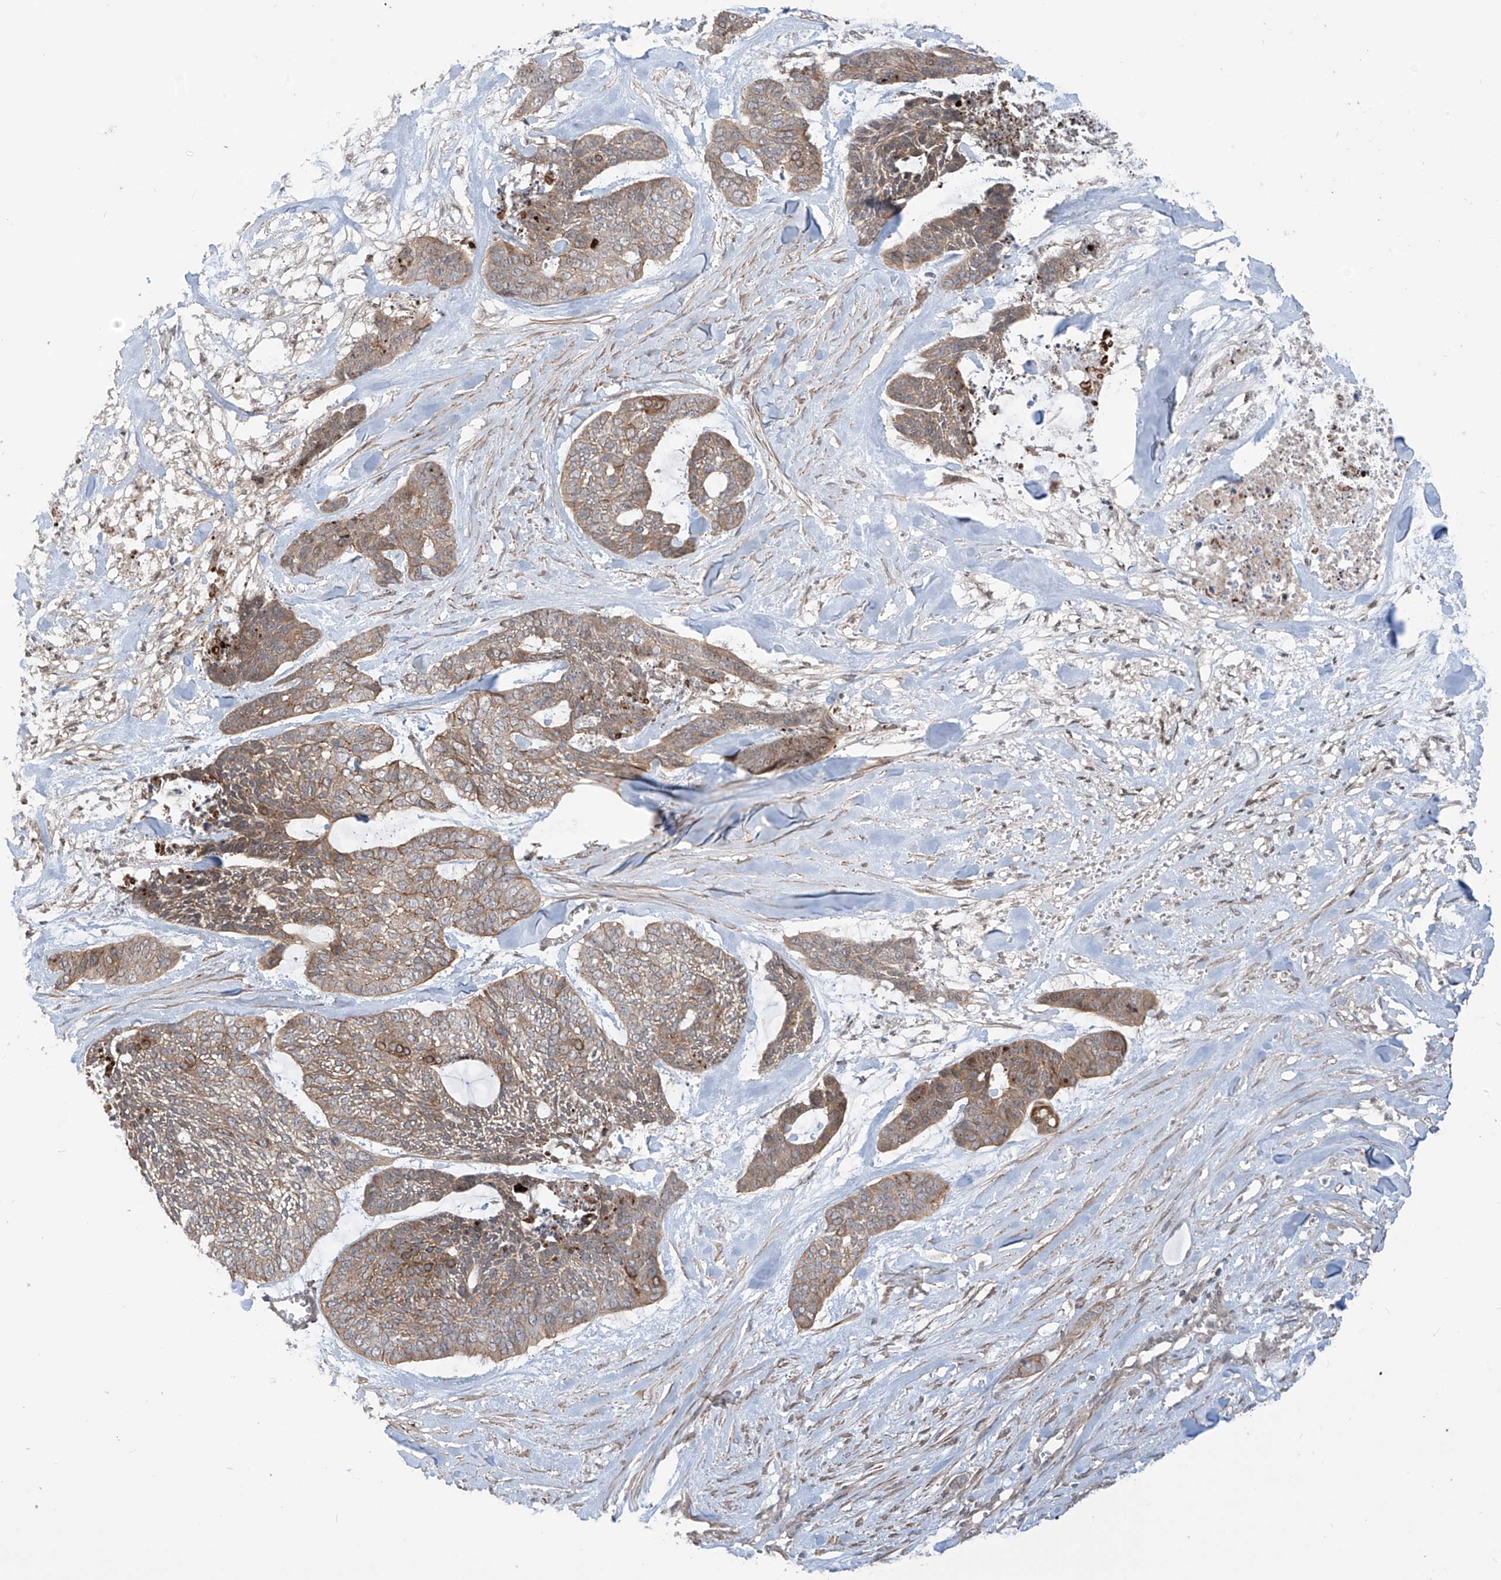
{"staining": {"intensity": "weak", "quantity": ">75%", "location": "cytoplasmic/membranous"}, "tissue": "skin cancer", "cell_type": "Tumor cells", "image_type": "cancer", "snomed": [{"axis": "morphology", "description": "Basal cell carcinoma"}, {"axis": "topography", "description": "Skin"}], "caption": "Immunohistochemistry (IHC) (DAB (3,3'-diaminobenzidine)) staining of human basal cell carcinoma (skin) displays weak cytoplasmic/membranous protein expression in approximately >75% of tumor cells.", "gene": "LRRC74A", "patient": {"sex": "female", "age": 64}}